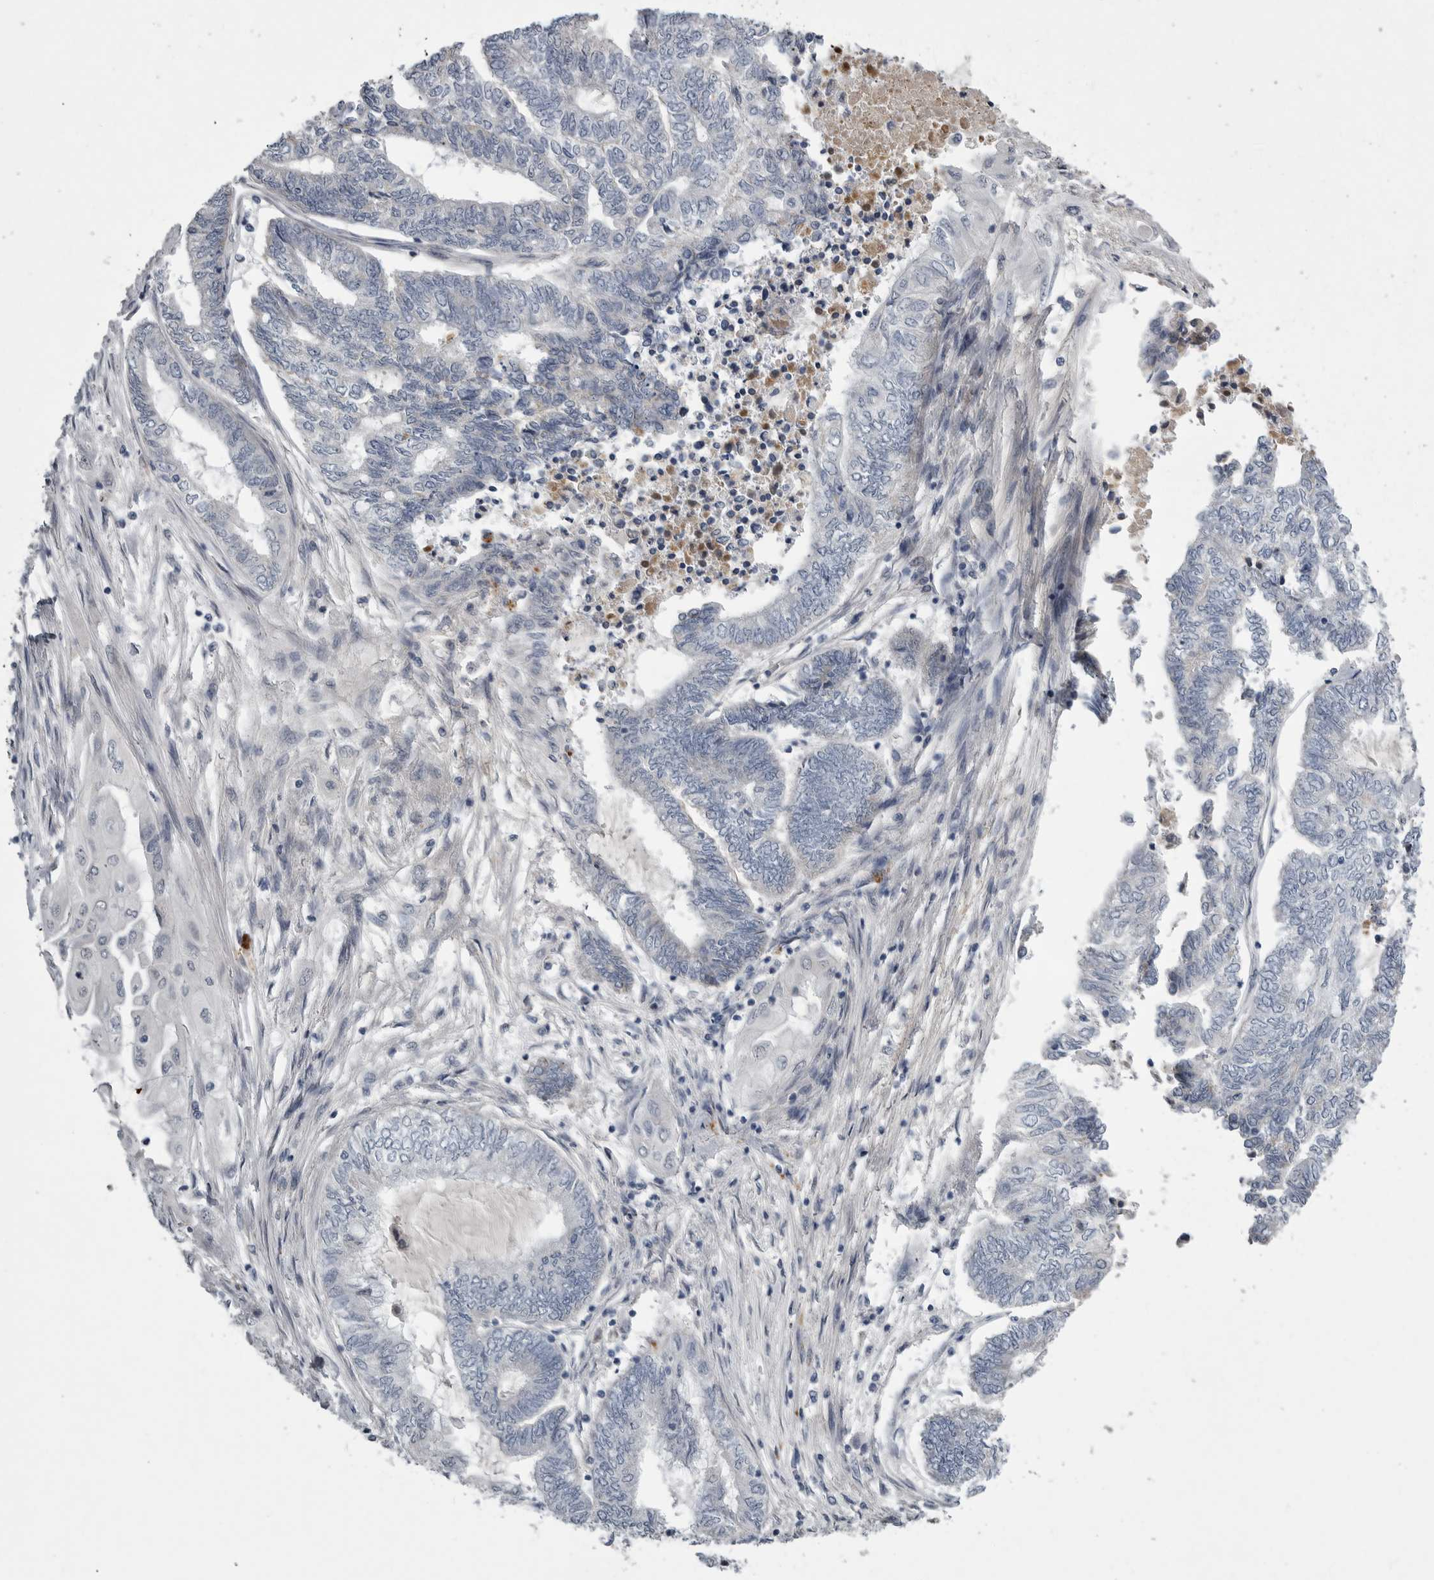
{"staining": {"intensity": "negative", "quantity": "none", "location": "none"}, "tissue": "endometrial cancer", "cell_type": "Tumor cells", "image_type": "cancer", "snomed": [{"axis": "morphology", "description": "Adenocarcinoma, NOS"}, {"axis": "topography", "description": "Uterus"}, {"axis": "topography", "description": "Endometrium"}], "caption": "This is an IHC micrograph of human adenocarcinoma (endometrial). There is no positivity in tumor cells.", "gene": "CRP", "patient": {"sex": "female", "age": 70}}